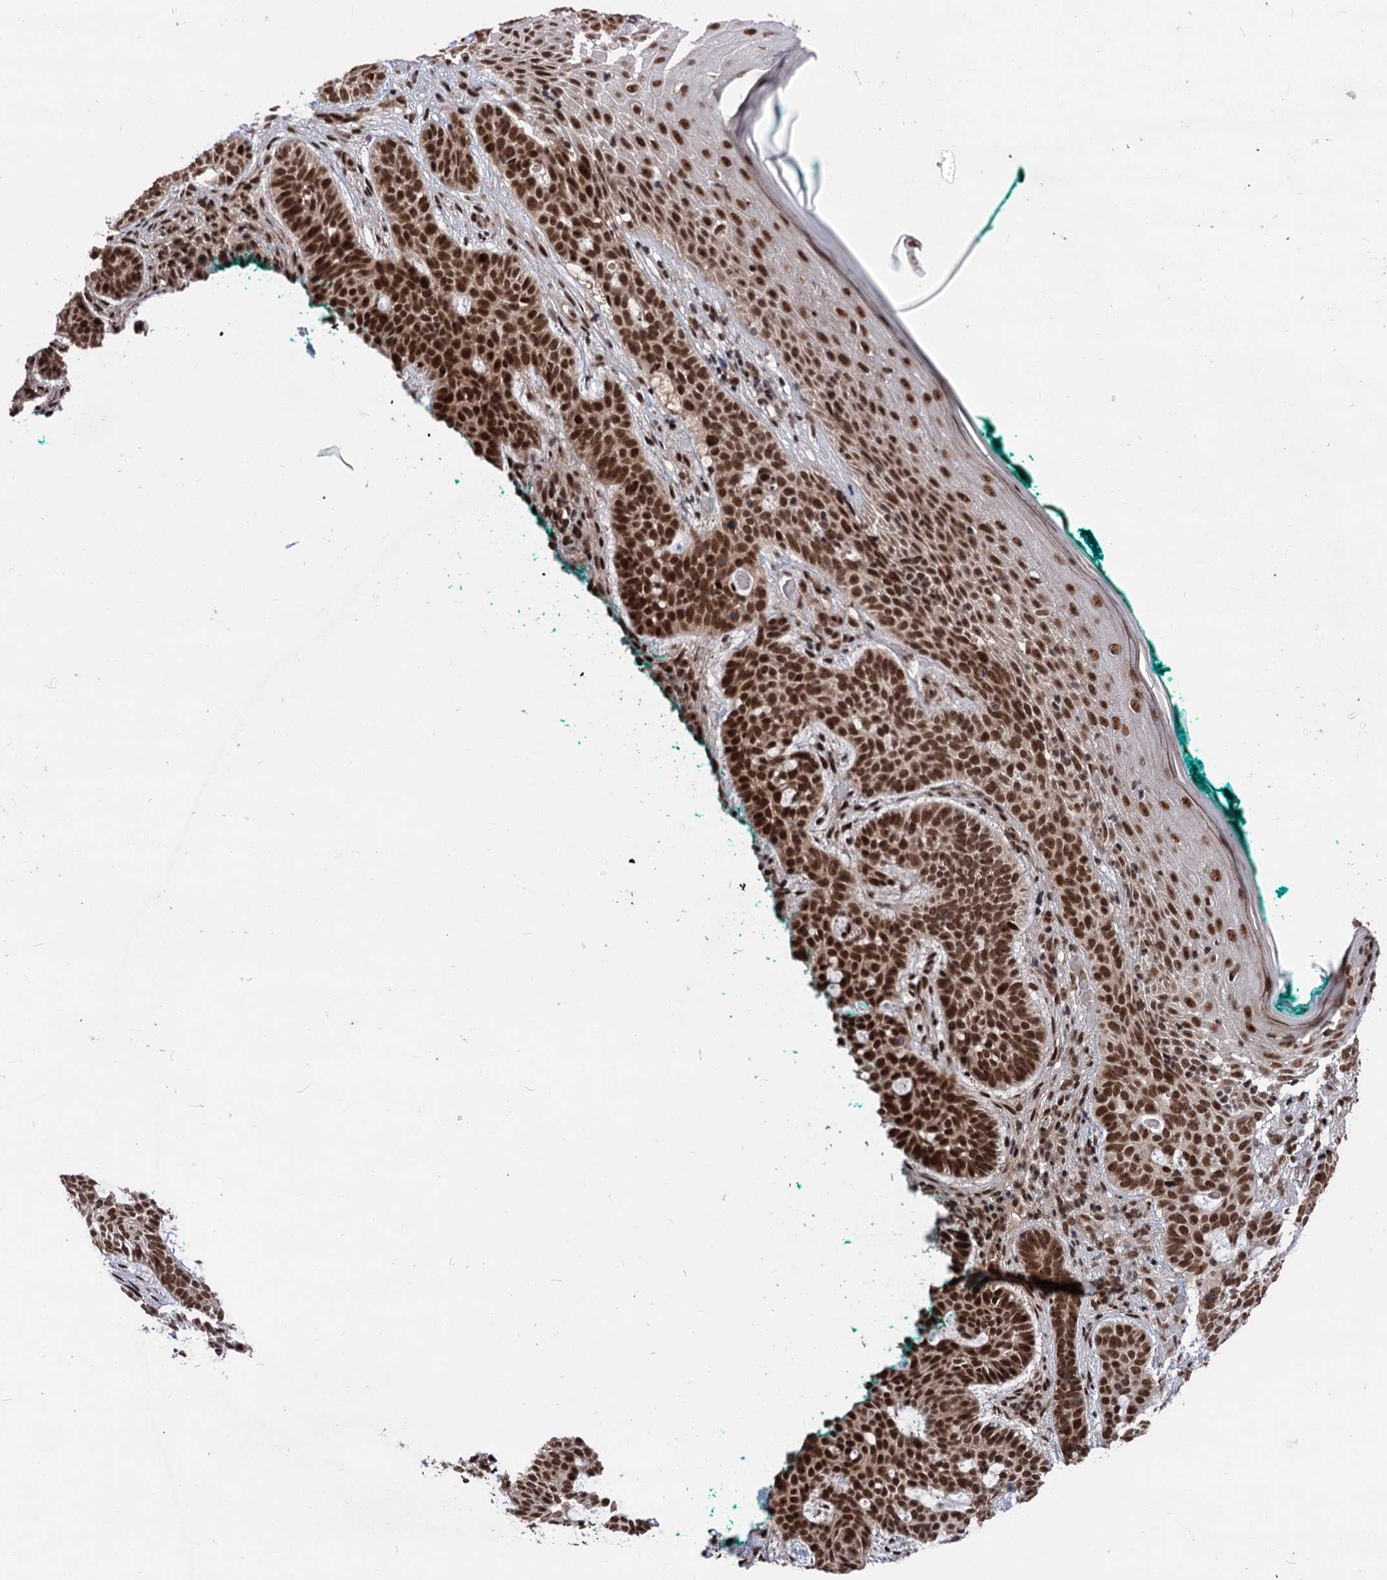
{"staining": {"intensity": "strong", "quantity": ">75%", "location": "nuclear"}, "tissue": "skin cancer", "cell_type": "Tumor cells", "image_type": "cancer", "snomed": [{"axis": "morphology", "description": "Basal cell carcinoma"}, {"axis": "topography", "description": "Skin"}], "caption": "Protein analysis of skin cancer tissue displays strong nuclear expression in approximately >75% of tumor cells.", "gene": "MAML1", "patient": {"sex": "male", "age": 85}}